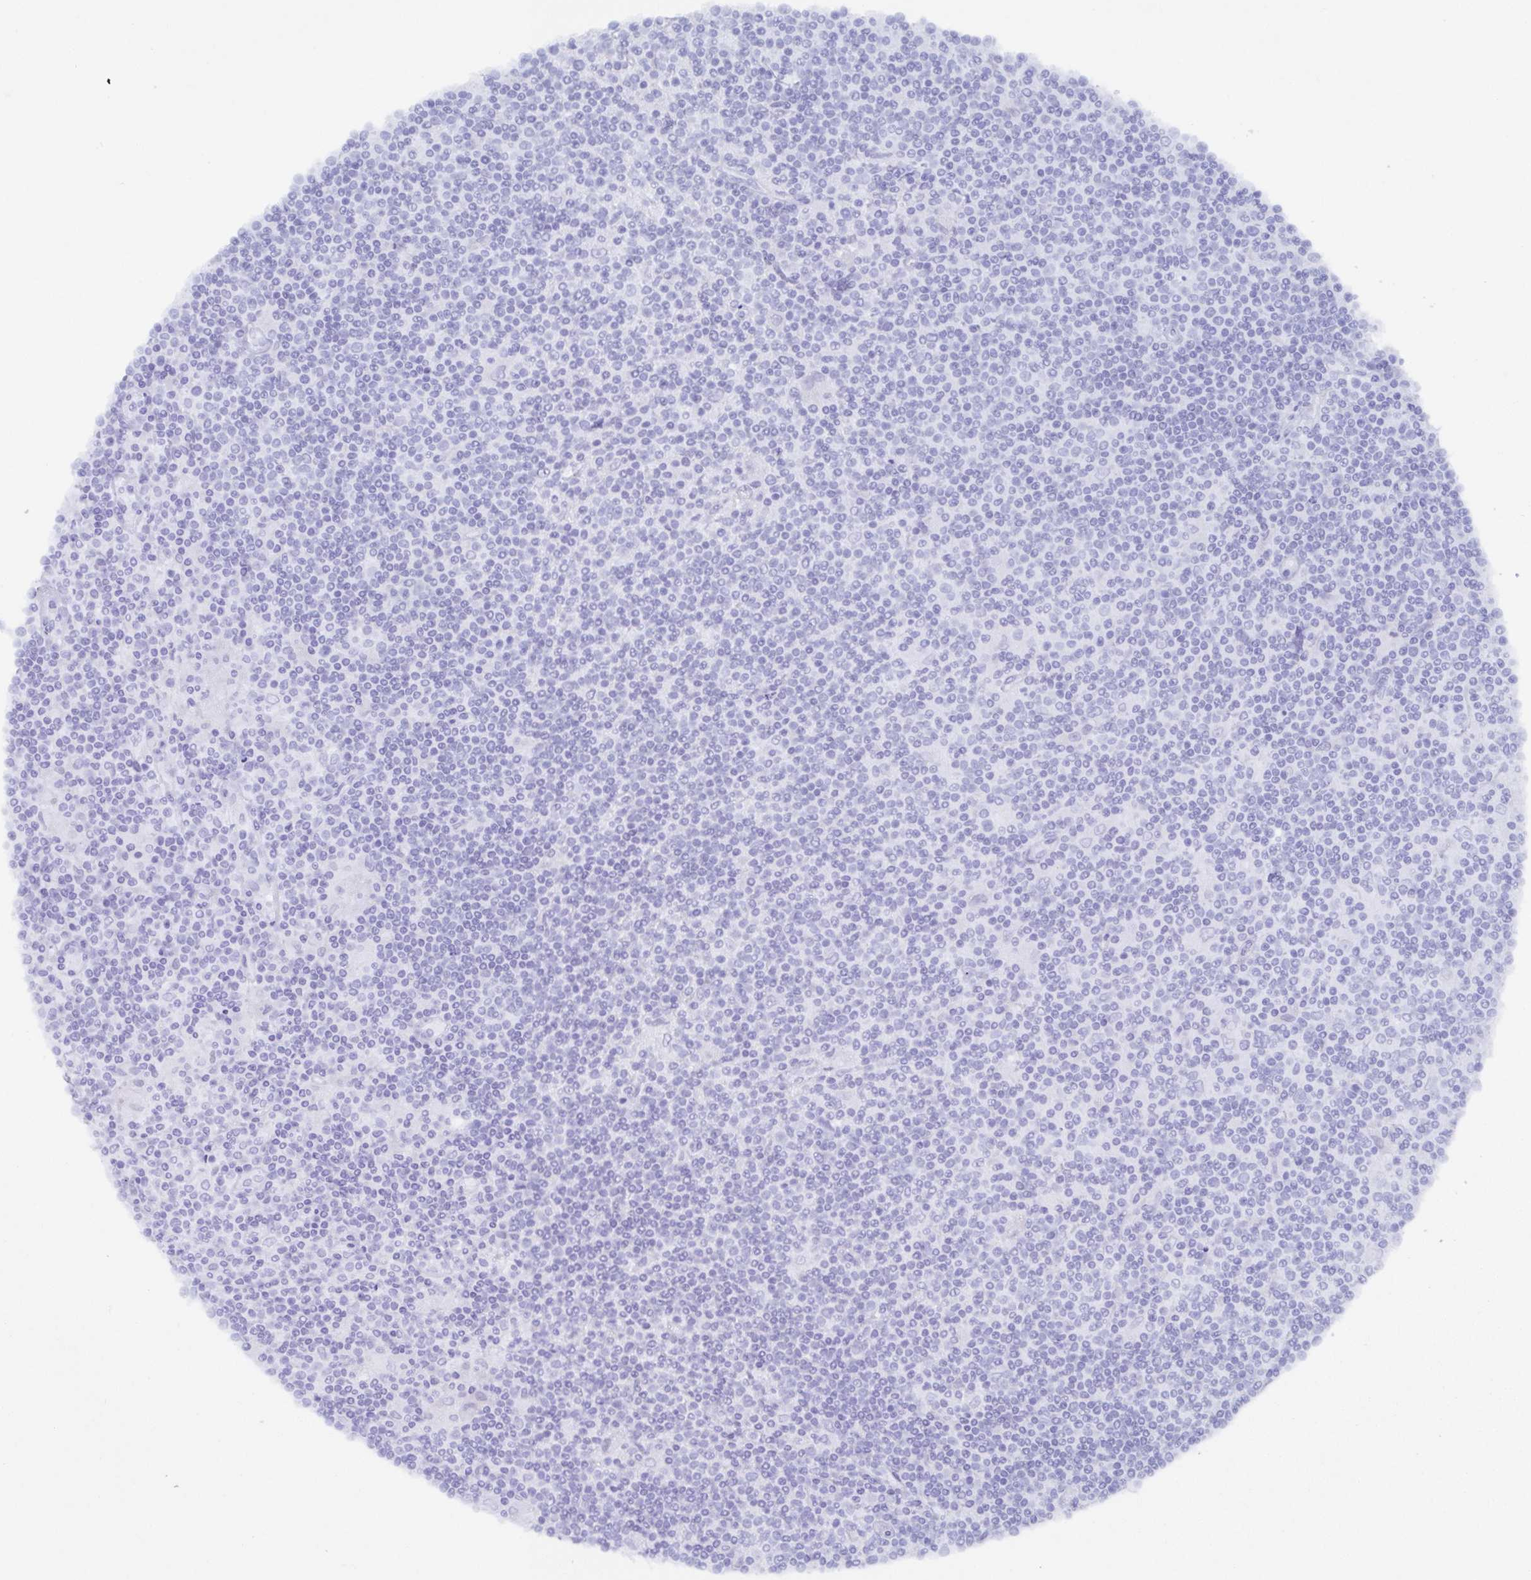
{"staining": {"intensity": "negative", "quantity": "none", "location": "none"}, "tissue": "lymphoma", "cell_type": "Tumor cells", "image_type": "cancer", "snomed": [{"axis": "morphology", "description": "Hodgkin's disease, NOS"}, {"axis": "topography", "description": "Lymph node"}], "caption": "The image displays no significant staining in tumor cells of lymphoma. (Immunohistochemistry (ihc), brightfield microscopy, high magnification).", "gene": "AGFG2", "patient": {"sex": "male", "age": 40}}